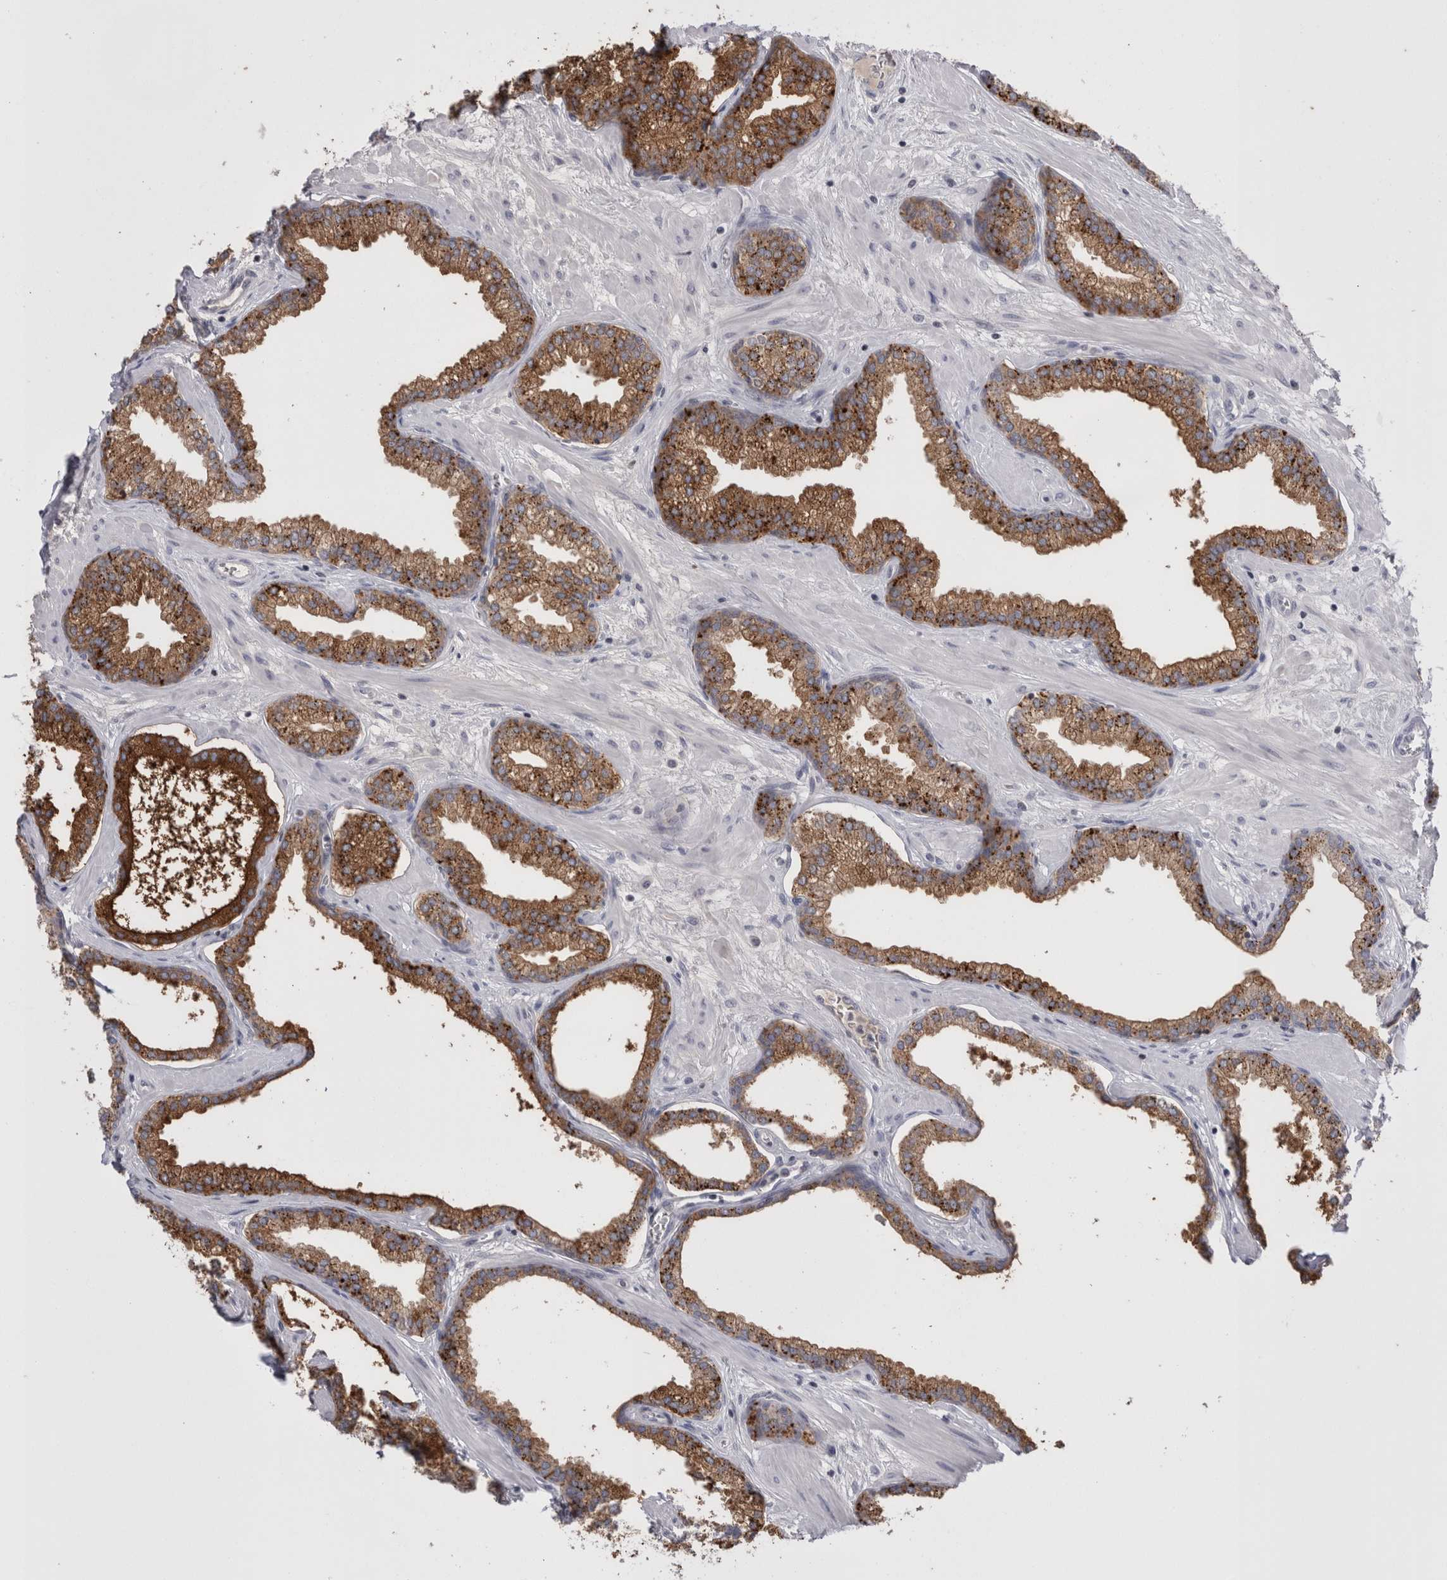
{"staining": {"intensity": "strong", "quantity": ">75%", "location": "cytoplasmic/membranous"}, "tissue": "prostate", "cell_type": "Glandular cells", "image_type": "normal", "snomed": [{"axis": "morphology", "description": "Normal tissue, NOS"}, {"axis": "morphology", "description": "Urothelial carcinoma, Low grade"}, {"axis": "topography", "description": "Urinary bladder"}, {"axis": "topography", "description": "Prostate"}], "caption": "This photomicrograph shows benign prostate stained with IHC to label a protein in brown. The cytoplasmic/membranous of glandular cells show strong positivity for the protein. Nuclei are counter-stained blue.", "gene": "FNDC8", "patient": {"sex": "male", "age": 60}}